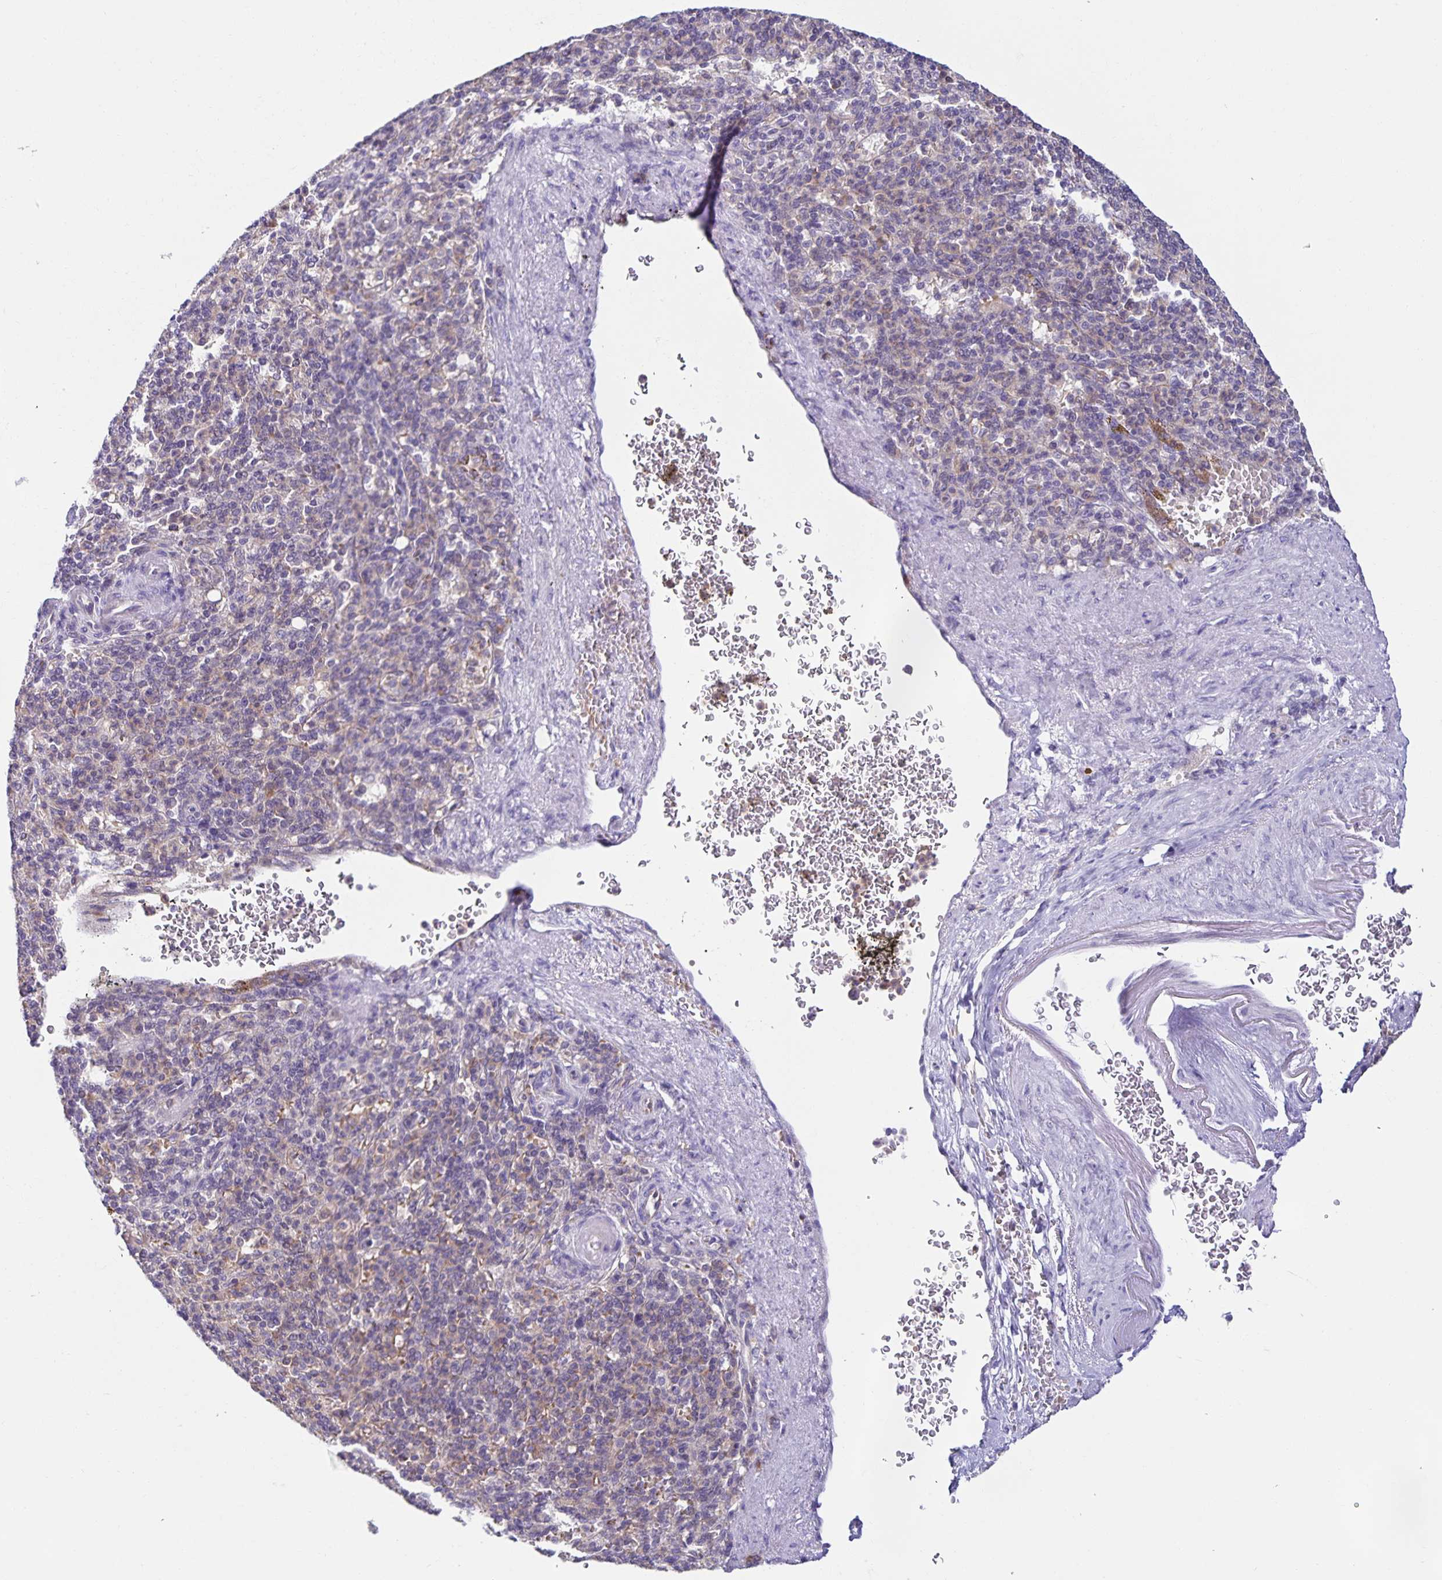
{"staining": {"intensity": "negative", "quantity": "none", "location": "none"}, "tissue": "spleen", "cell_type": "Cells in red pulp", "image_type": "normal", "snomed": [{"axis": "morphology", "description": "Normal tissue, NOS"}, {"axis": "topography", "description": "Spleen"}], "caption": "Immunohistochemical staining of benign human spleen demonstrates no significant positivity in cells in red pulp. (DAB immunohistochemistry with hematoxylin counter stain).", "gene": "STPG4", "patient": {"sex": "female", "age": 74}}